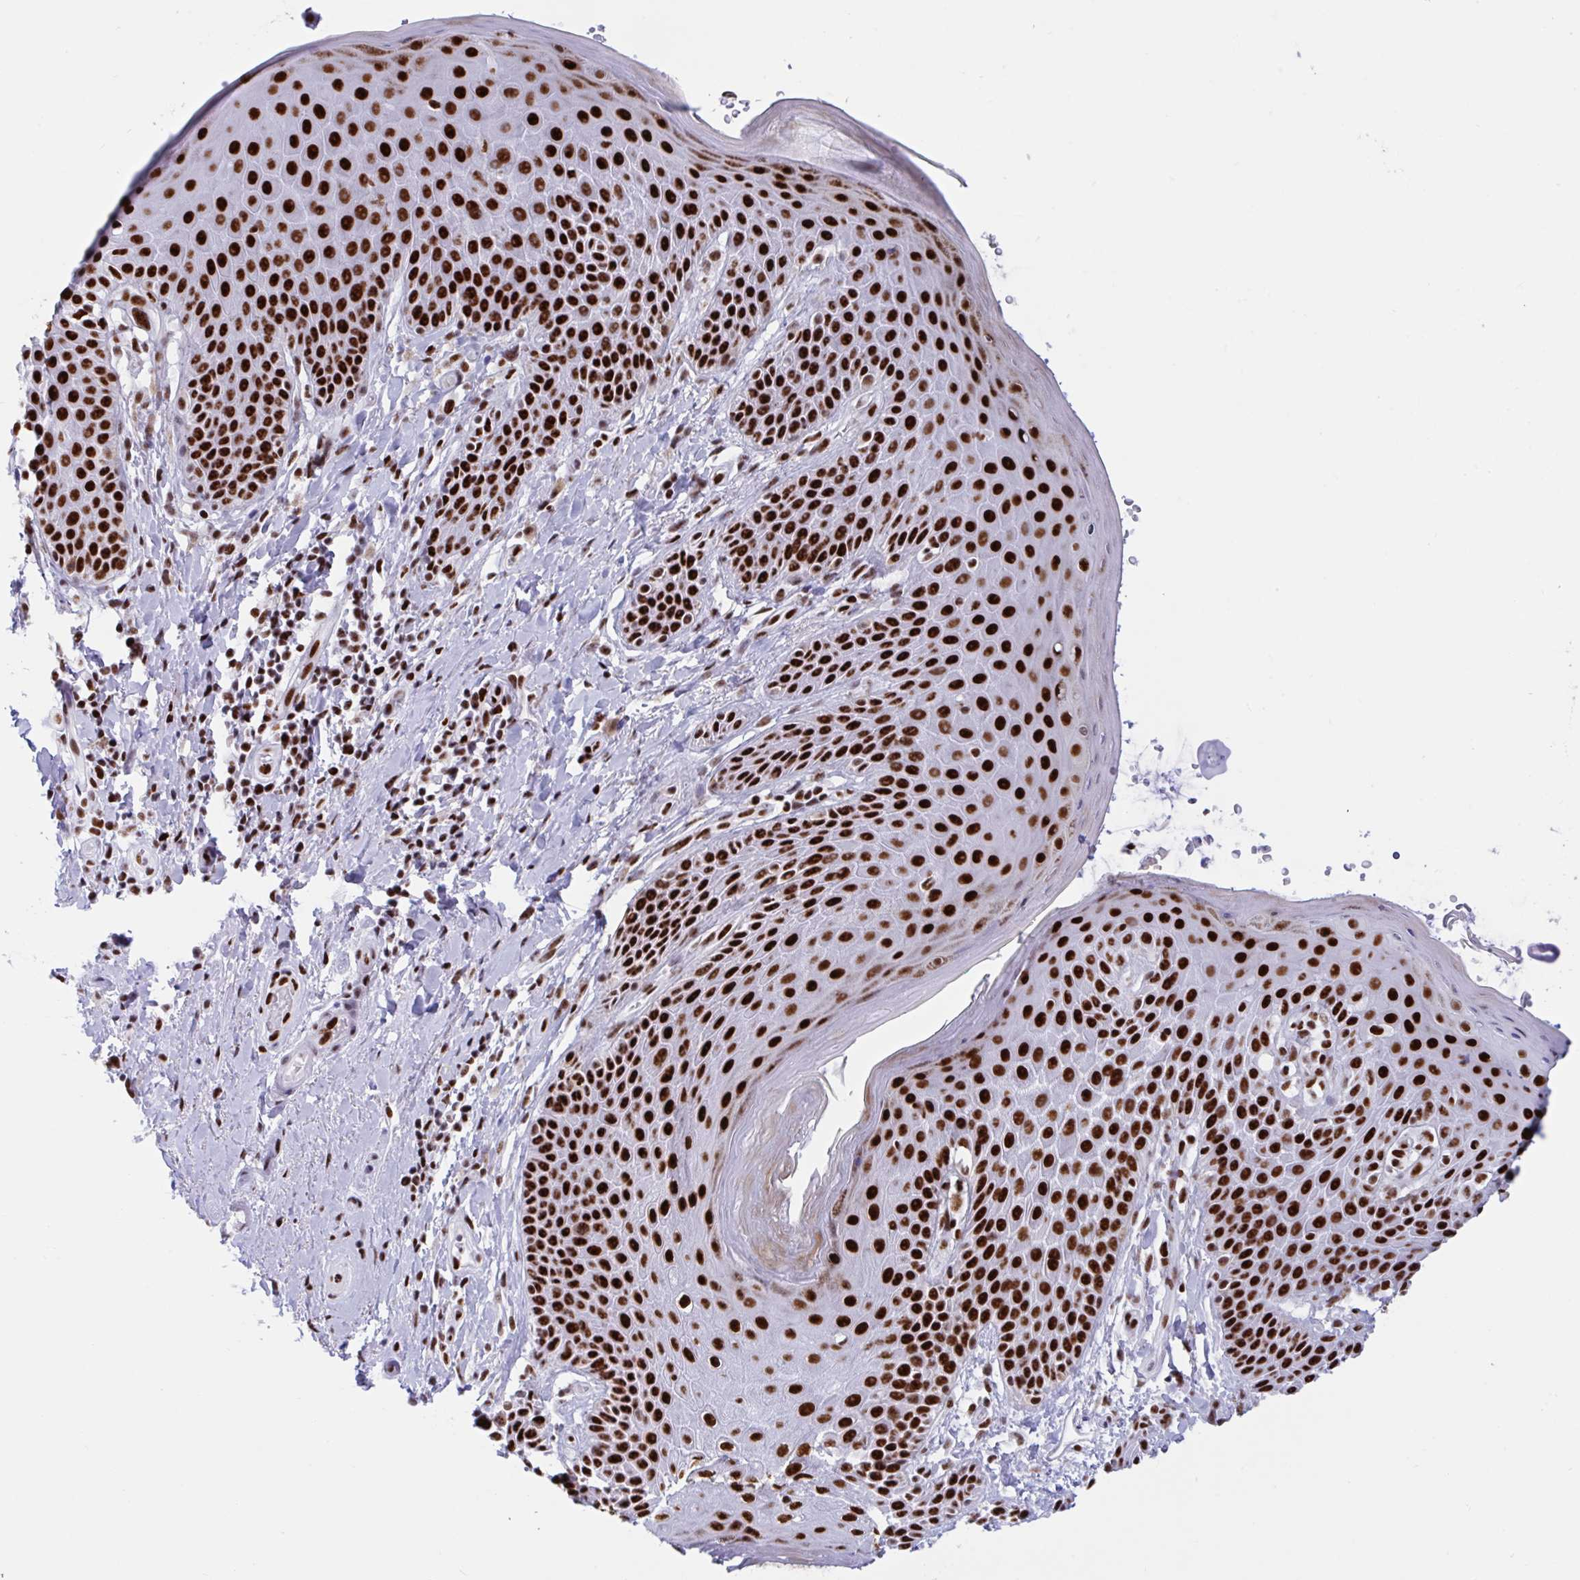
{"staining": {"intensity": "strong", "quantity": ">75%", "location": "nuclear"}, "tissue": "skin", "cell_type": "Epidermal cells", "image_type": "normal", "snomed": [{"axis": "morphology", "description": "Normal tissue, NOS"}, {"axis": "topography", "description": "Anal"}, {"axis": "topography", "description": "Peripheral nerve tissue"}], "caption": "Skin stained for a protein displays strong nuclear positivity in epidermal cells. (Stains: DAB (3,3'-diaminobenzidine) in brown, nuclei in blue, Microscopy: brightfield microscopy at high magnification).", "gene": "IKZF2", "patient": {"sex": "male", "age": 51}}